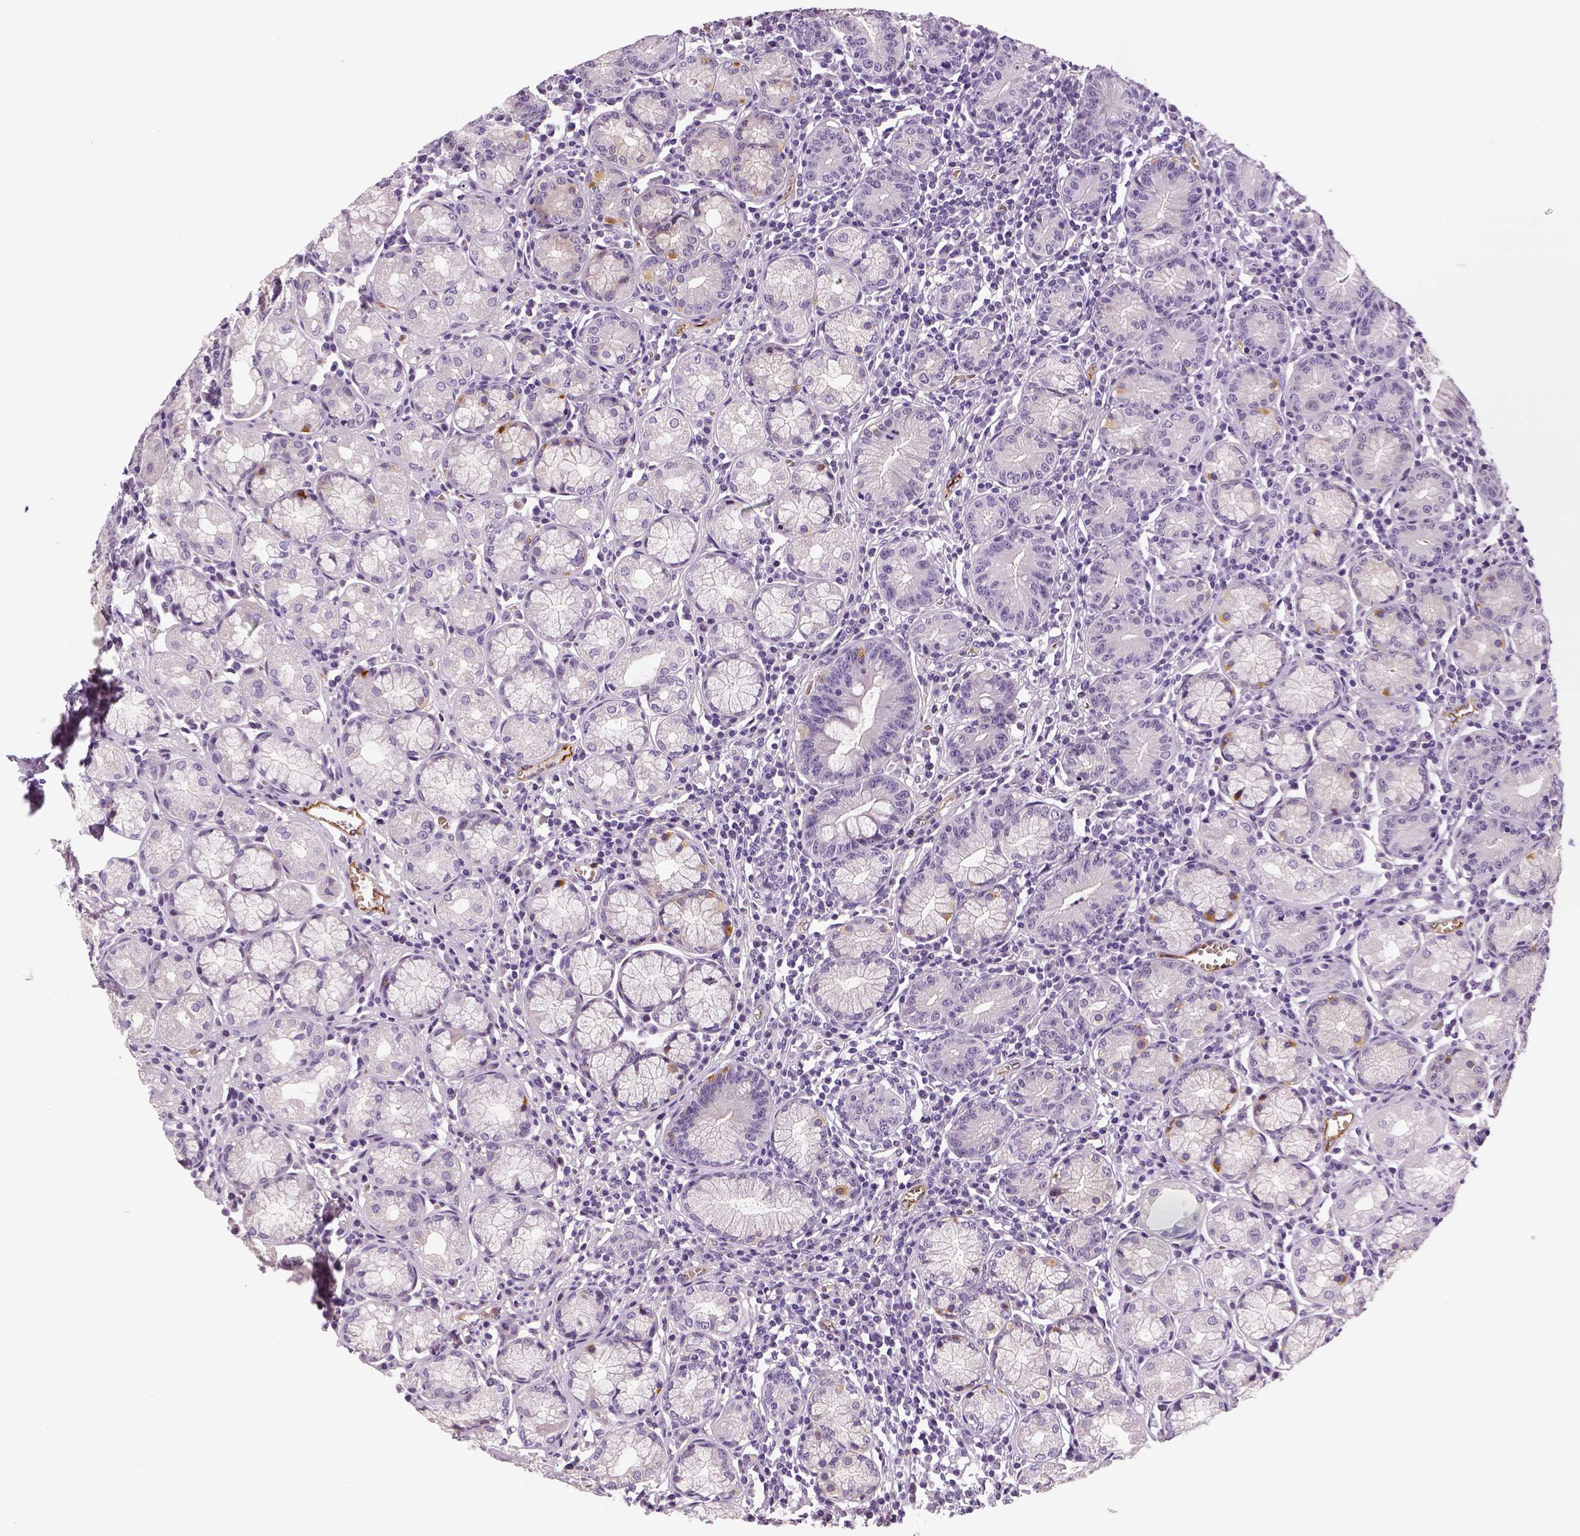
{"staining": {"intensity": "moderate", "quantity": "<25%", "location": "cytoplasmic/membranous"}, "tissue": "stomach", "cell_type": "Glandular cells", "image_type": "normal", "snomed": [{"axis": "morphology", "description": "Normal tissue, NOS"}, {"axis": "topography", "description": "Stomach"}], "caption": "Immunohistochemistry of normal stomach demonstrates low levels of moderate cytoplasmic/membranous expression in approximately <25% of glandular cells. The staining was performed using DAB (3,3'-diaminobenzidine) to visualize the protein expression in brown, while the nuclei were stained in blue with hematoxylin (Magnification: 20x).", "gene": "ENSG00000250349", "patient": {"sex": "male", "age": 55}}